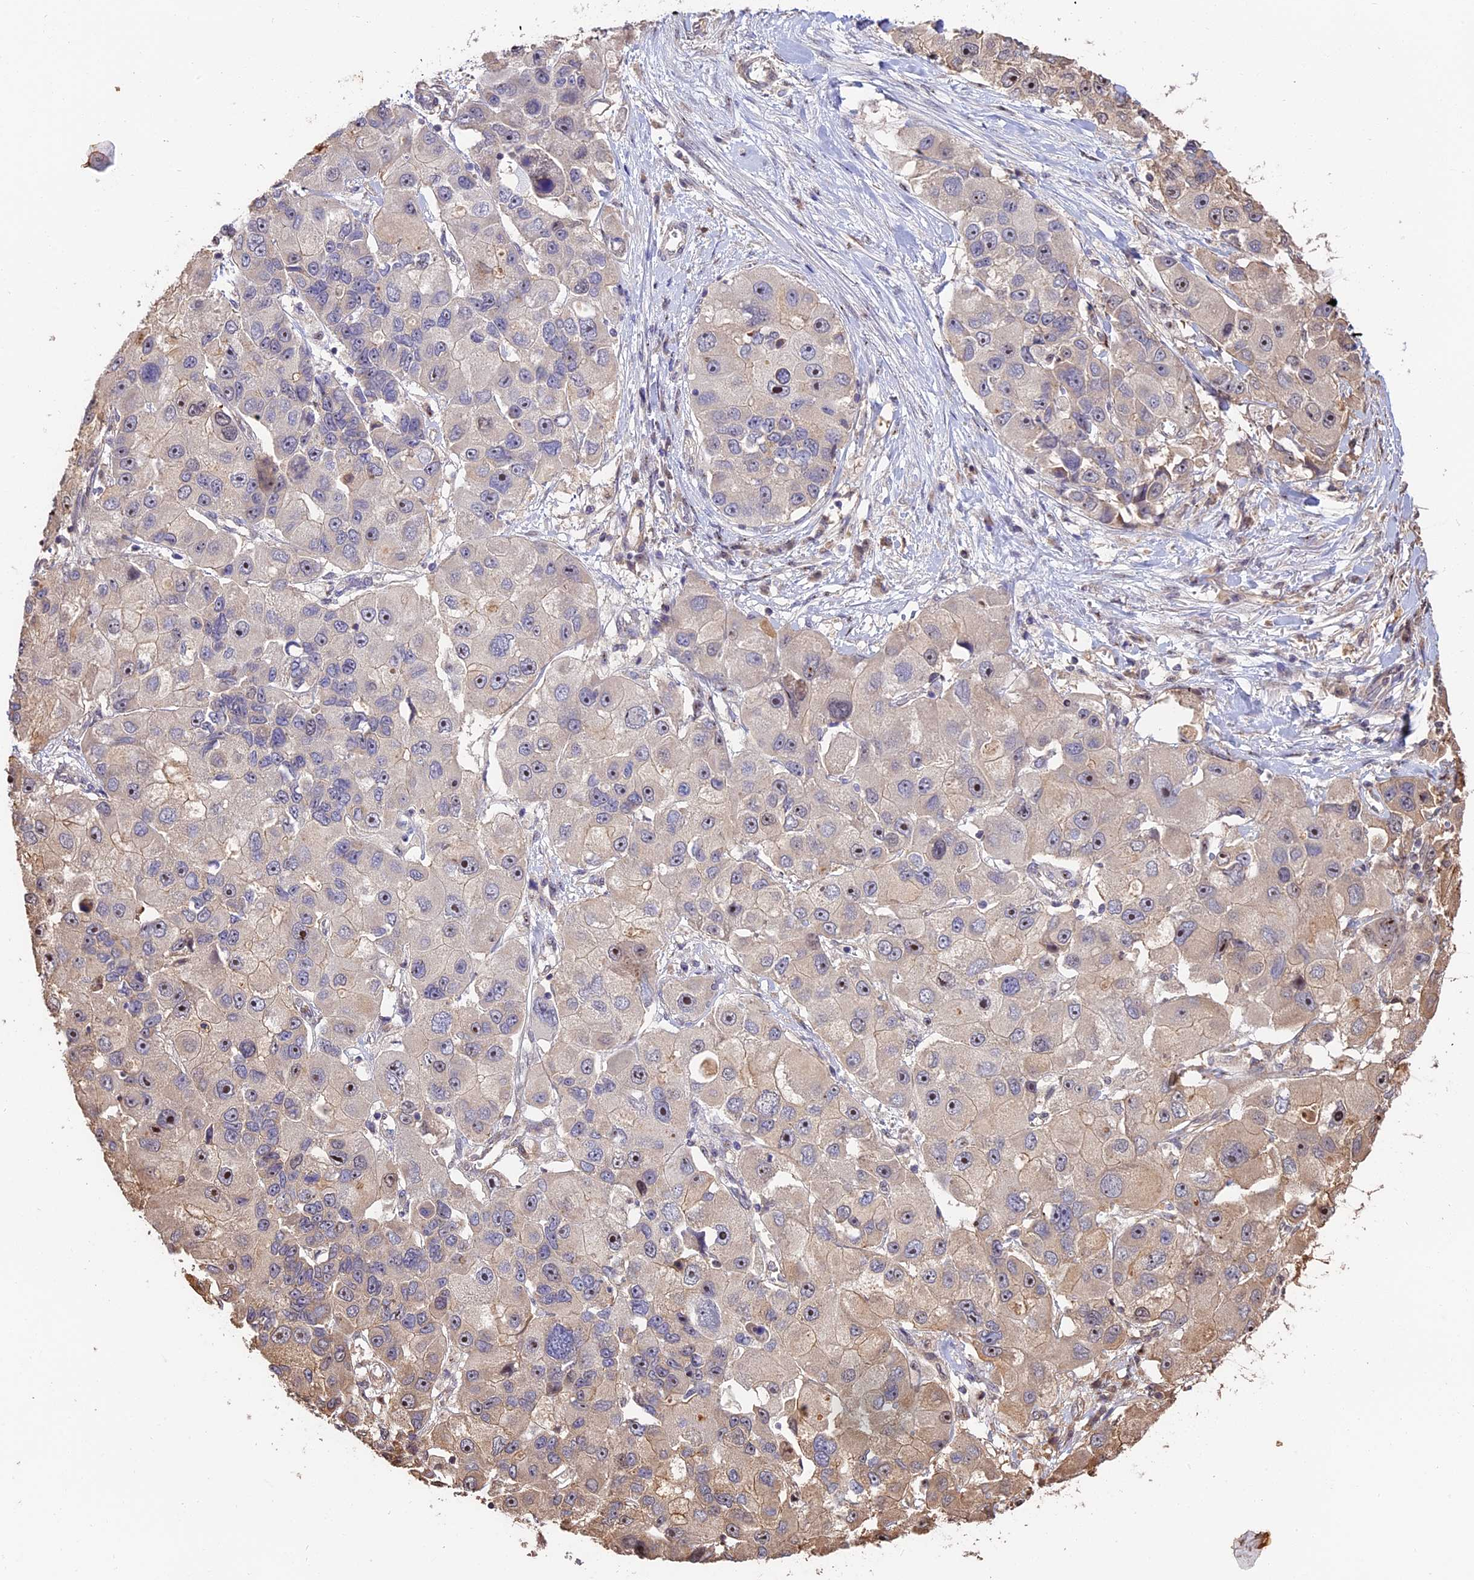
{"staining": {"intensity": "weak", "quantity": "<25%", "location": "cytoplasmic/membranous,nuclear"}, "tissue": "lung cancer", "cell_type": "Tumor cells", "image_type": "cancer", "snomed": [{"axis": "morphology", "description": "Adenocarcinoma, NOS"}, {"axis": "topography", "description": "Lung"}], "caption": "Adenocarcinoma (lung) was stained to show a protein in brown. There is no significant staining in tumor cells.", "gene": "PPP1R37", "patient": {"sex": "female", "age": 54}}